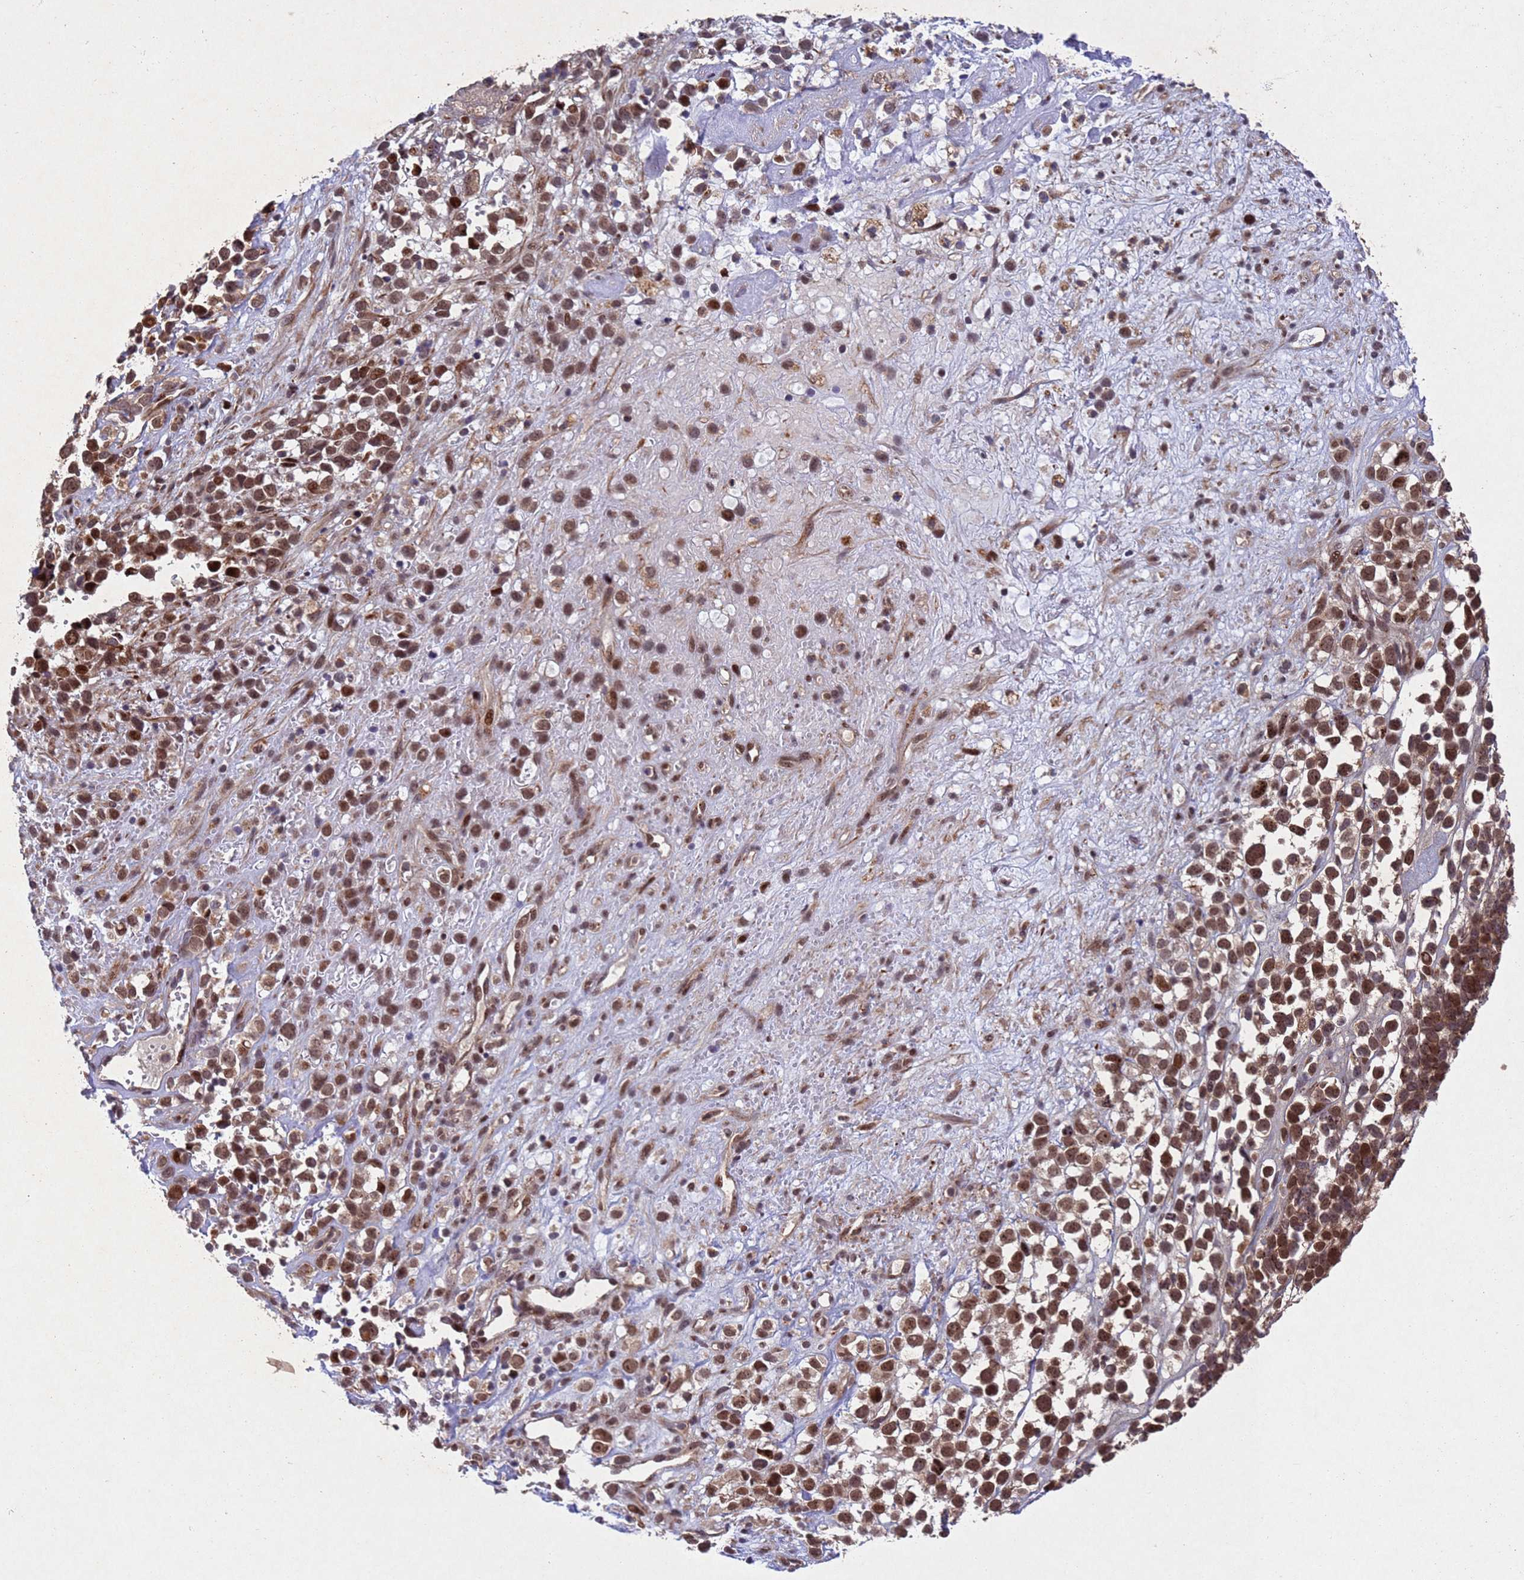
{"staining": {"intensity": "strong", "quantity": ">75%", "location": "nuclear"}, "tissue": "melanoma", "cell_type": "Tumor cells", "image_type": "cancer", "snomed": [{"axis": "morphology", "description": "Malignant melanoma, NOS"}, {"axis": "topography", "description": "Nose, NOS"}], "caption": "This image shows melanoma stained with immunohistochemistry (IHC) to label a protein in brown. The nuclear of tumor cells show strong positivity for the protein. Nuclei are counter-stained blue.", "gene": "TBK1", "patient": {"sex": "female", "age": 48}}